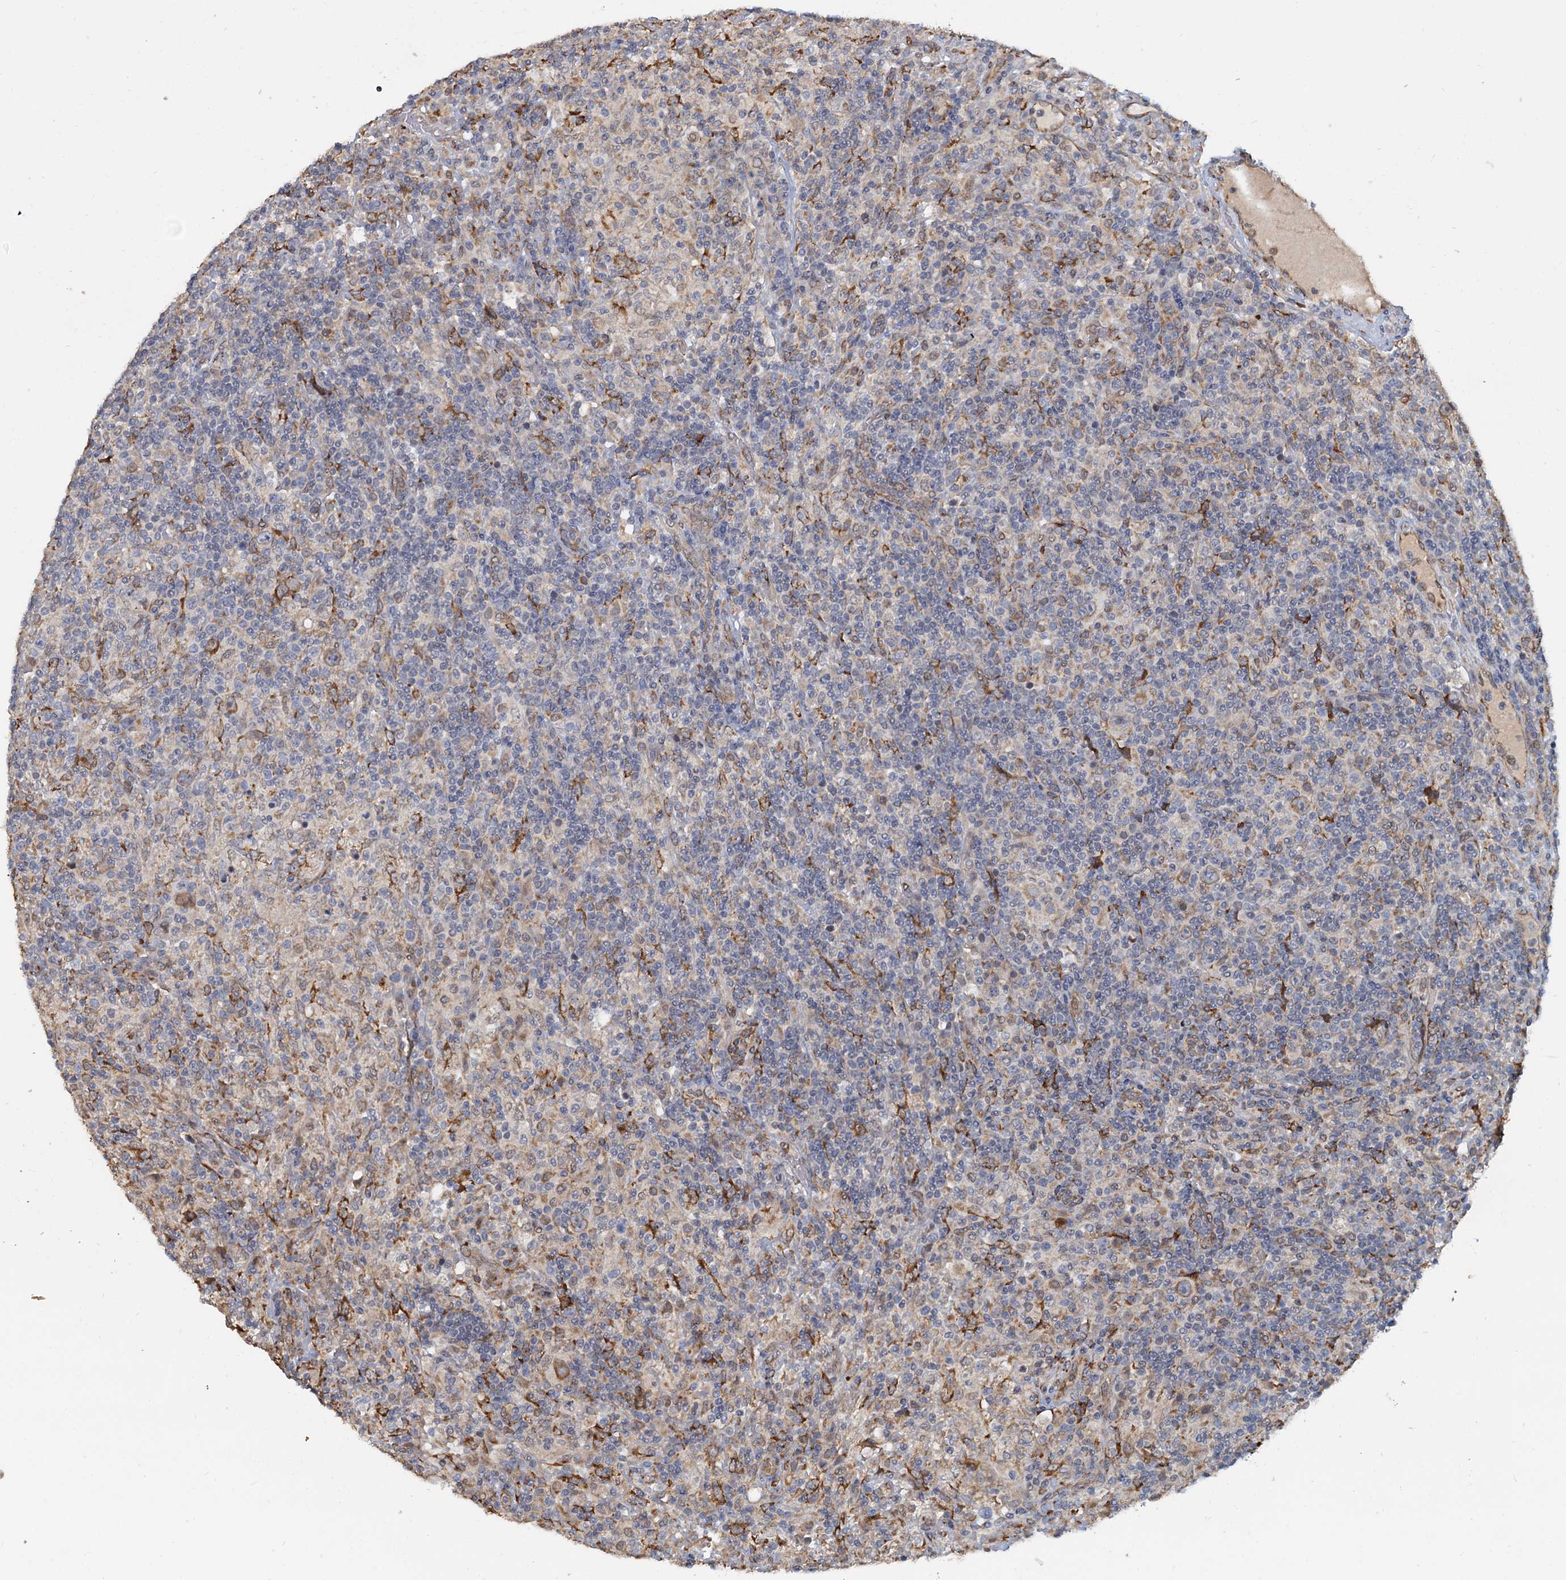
{"staining": {"intensity": "weak", "quantity": "25%-75%", "location": "cytoplasmic/membranous"}, "tissue": "lymphoma", "cell_type": "Tumor cells", "image_type": "cancer", "snomed": [{"axis": "morphology", "description": "Hodgkin's disease, NOS"}, {"axis": "topography", "description": "Lymph node"}], "caption": "Immunohistochemical staining of human lymphoma displays low levels of weak cytoplasmic/membranous positivity in approximately 25%-75% of tumor cells.", "gene": "LRRC51", "patient": {"sex": "male", "age": 70}}